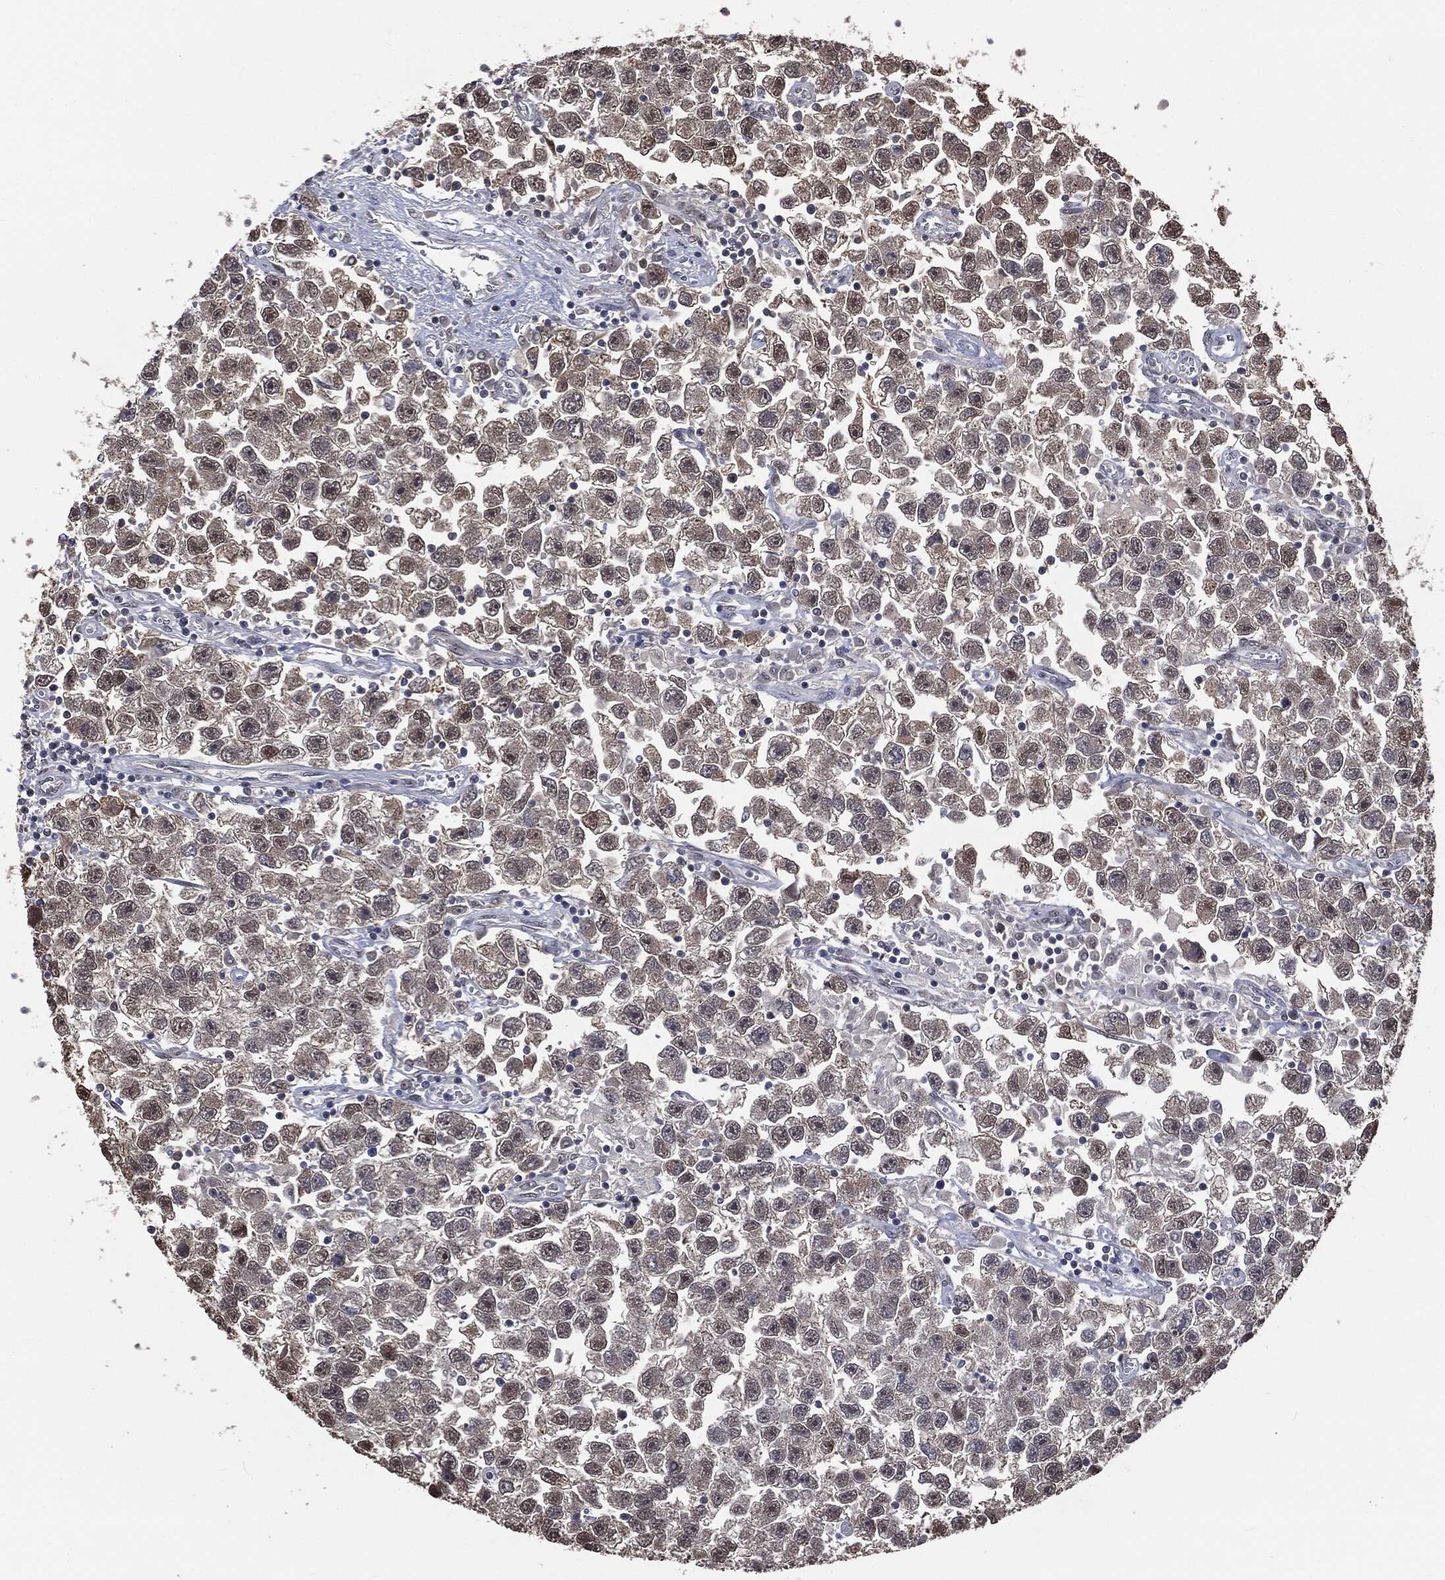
{"staining": {"intensity": "negative", "quantity": "none", "location": "none"}, "tissue": "testis cancer", "cell_type": "Tumor cells", "image_type": "cancer", "snomed": [{"axis": "morphology", "description": "Seminoma, NOS"}, {"axis": "topography", "description": "Testis"}], "caption": "High power microscopy histopathology image of an immunohistochemistry (IHC) micrograph of testis cancer (seminoma), revealing no significant staining in tumor cells.", "gene": "SHLD2", "patient": {"sex": "male", "age": 26}}